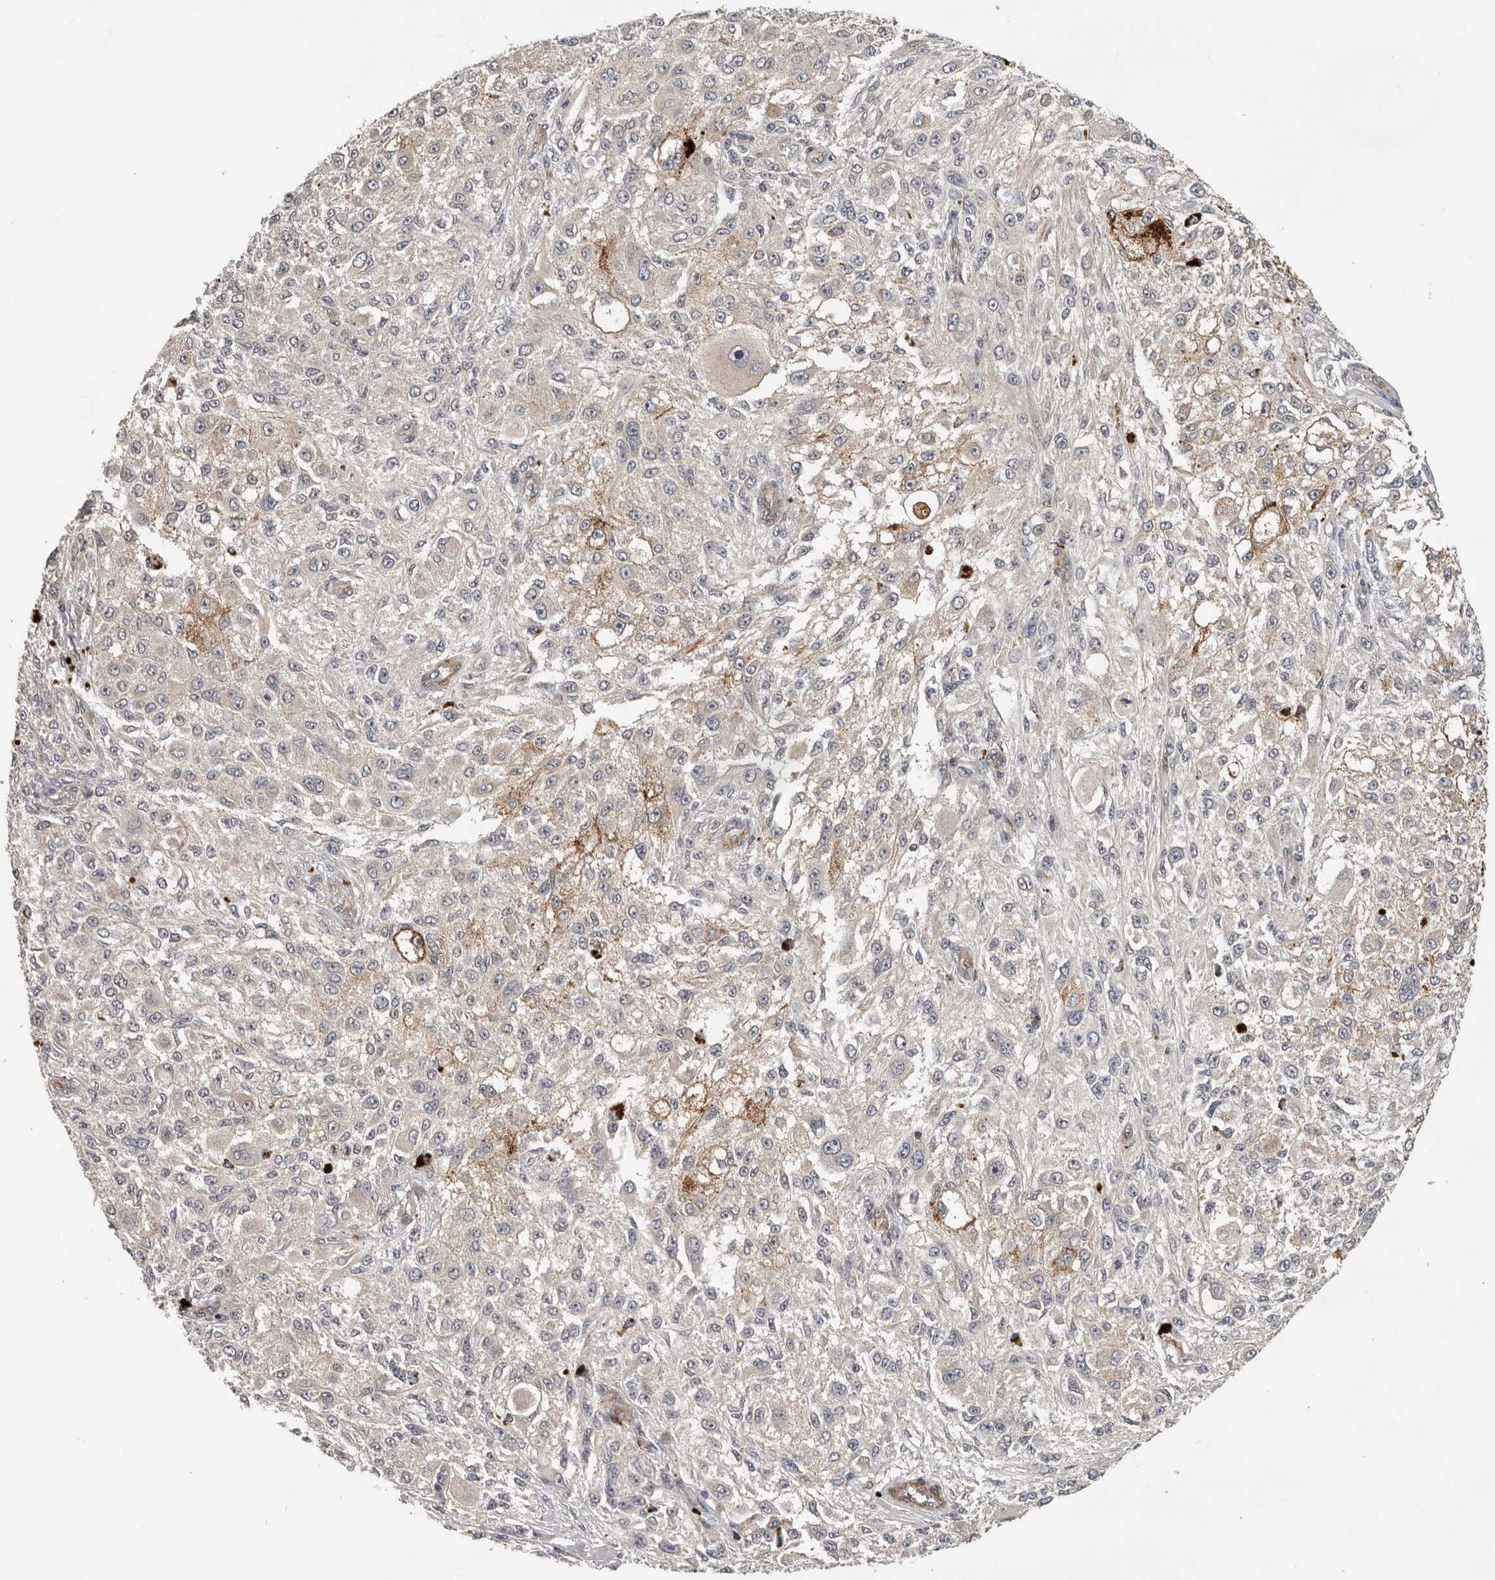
{"staining": {"intensity": "moderate", "quantity": "<25%", "location": "cytoplasmic/membranous"}, "tissue": "melanoma", "cell_type": "Tumor cells", "image_type": "cancer", "snomed": [{"axis": "morphology", "description": "Necrosis, NOS"}, {"axis": "morphology", "description": "Malignant melanoma, NOS"}, {"axis": "topography", "description": "Skin"}], "caption": "Protein expression analysis of malignant melanoma exhibits moderate cytoplasmic/membranous positivity in about <25% of tumor cells.", "gene": "RNF157", "patient": {"sex": "female", "age": 87}}